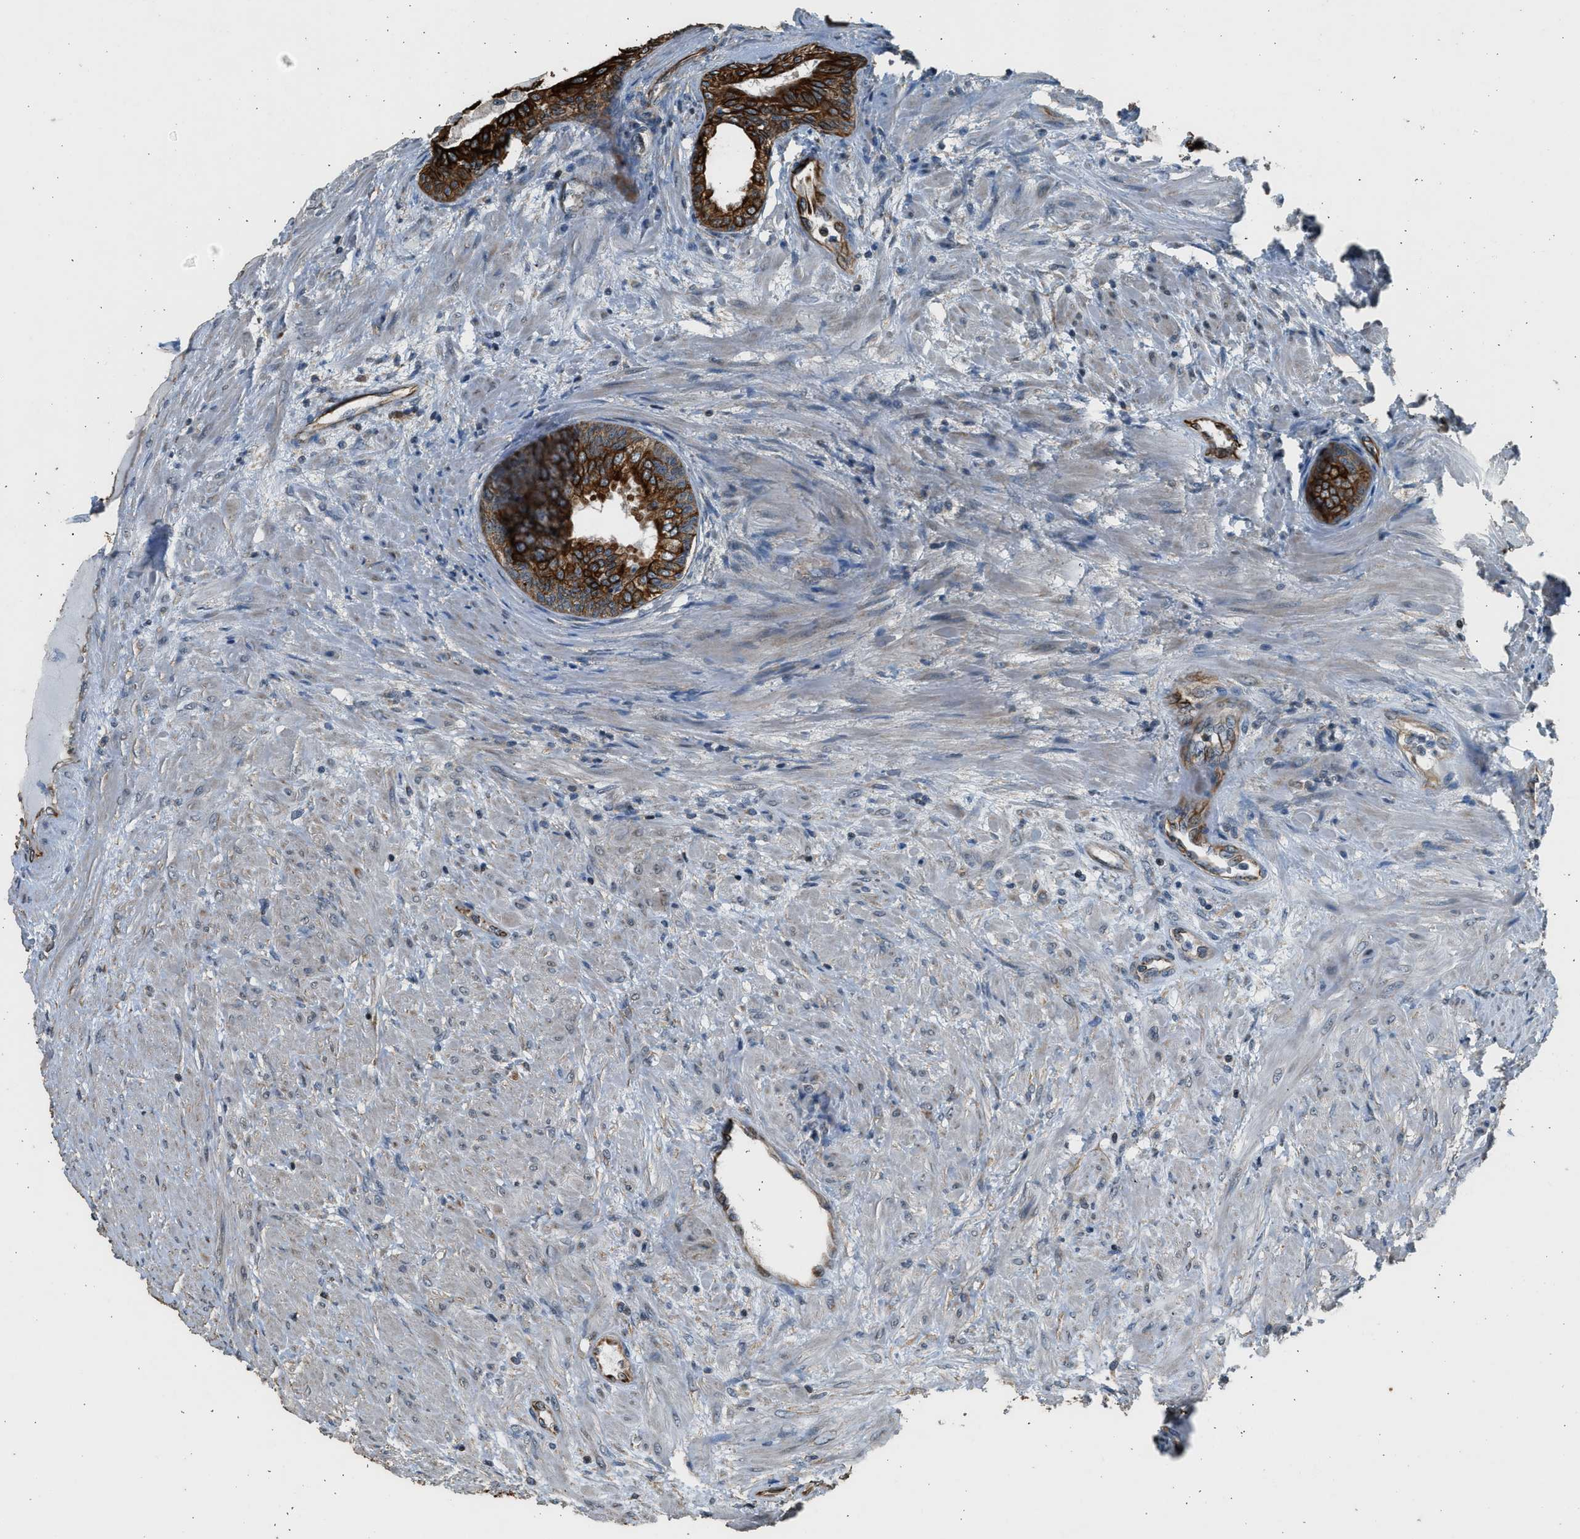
{"staining": {"intensity": "strong", "quantity": ">75%", "location": "cytoplasmic/membranous"}, "tissue": "prostate", "cell_type": "Glandular cells", "image_type": "normal", "snomed": [{"axis": "morphology", "description": "Normal tissue, NOS"}, {"axis": "topography", "description": "Prostate"}], "caption": "Normal prostate demonstrates strong cytoplasmic/membranous positivity in approximately >75% of glandular cells, visualized by immunohistochemistry.", "gene": "PCLO", "patient": {"sex": "male", "age": 76}}